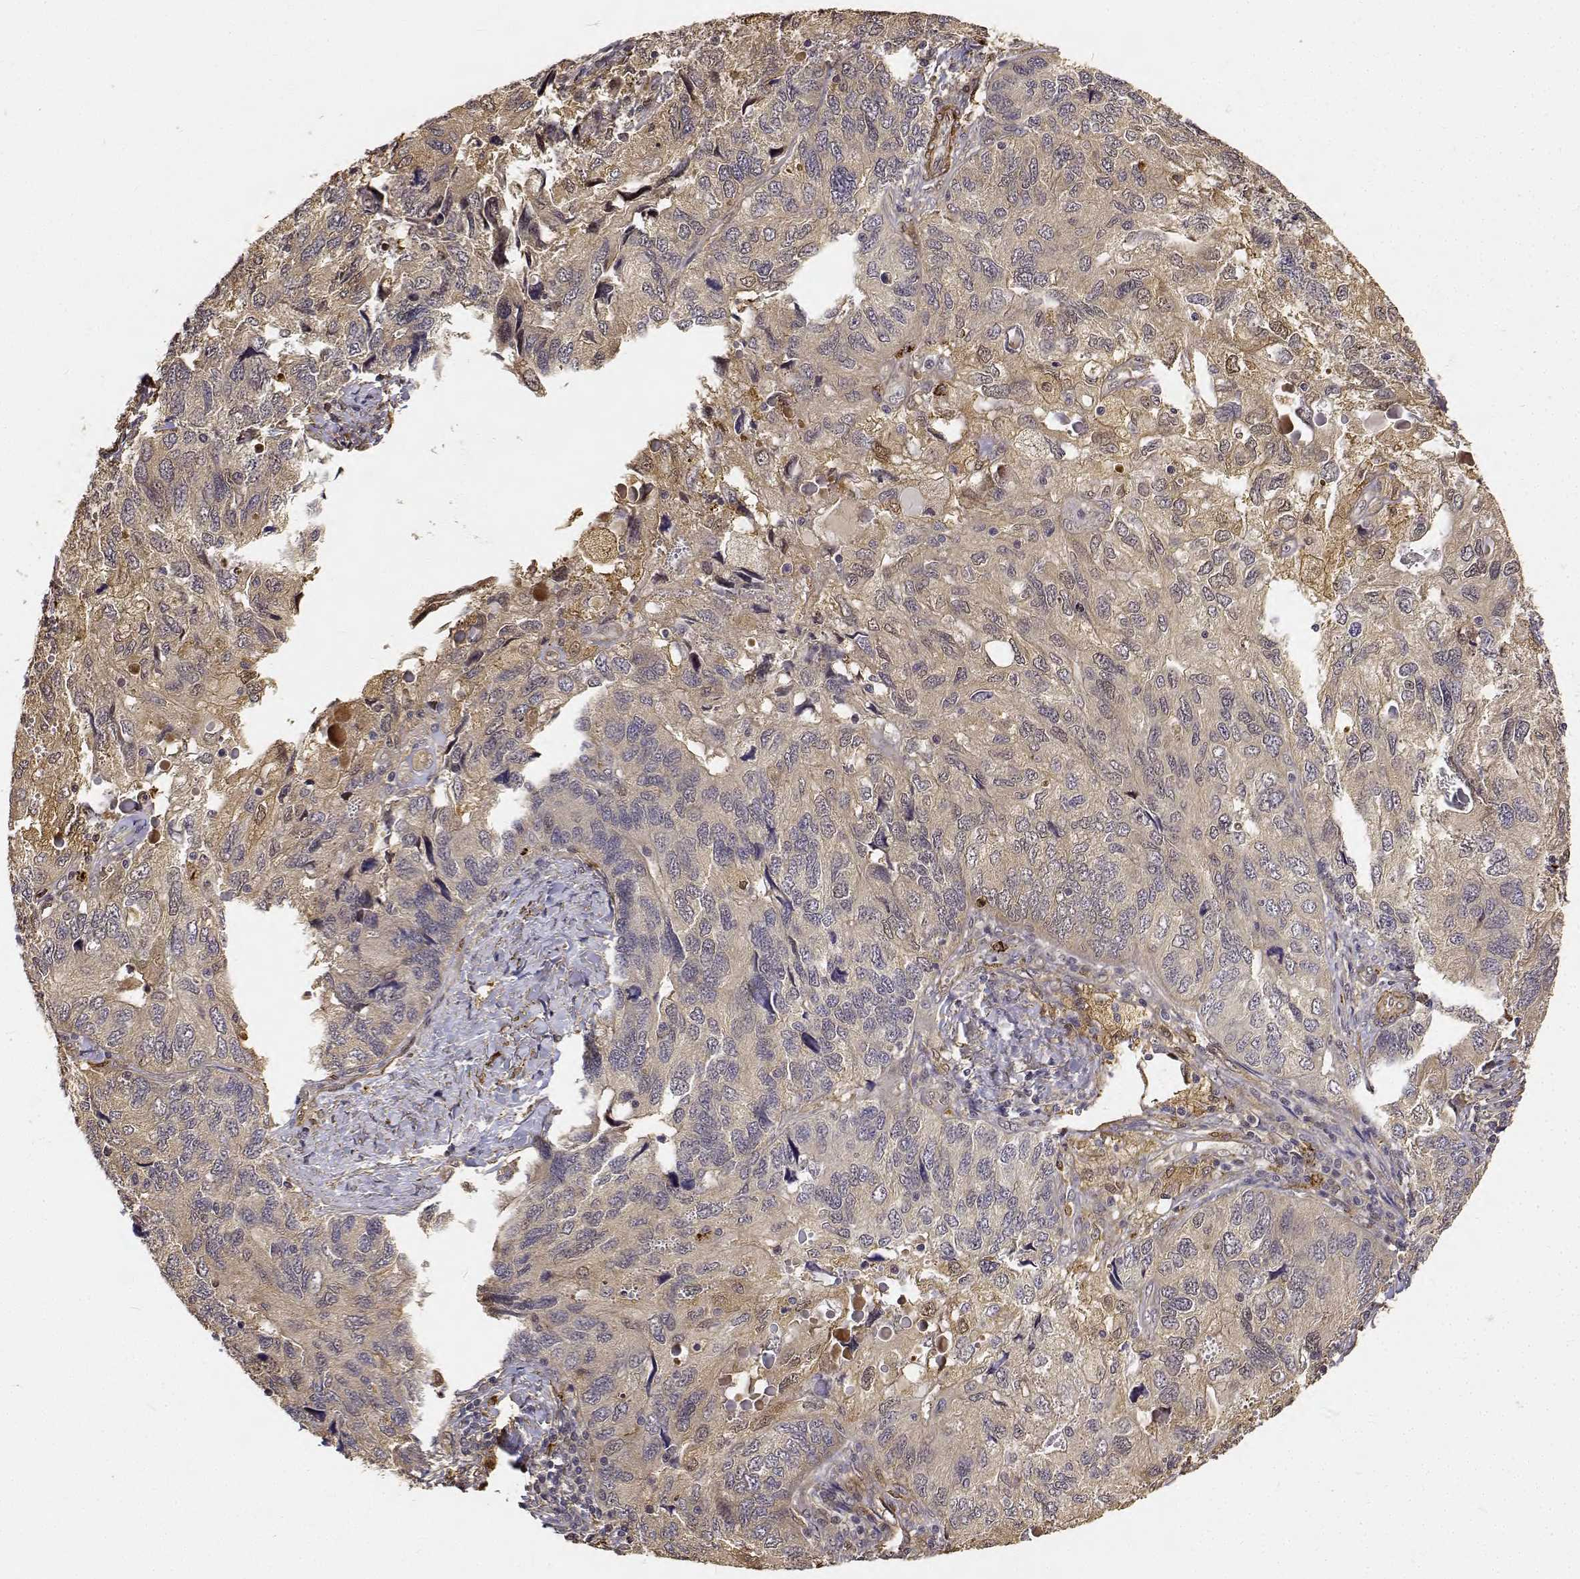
{"staining": {"intensity": "weak", "quantity": ">75%", "location": "cytoplasmic/membranous"}, "tissue": "endometrial cancer", "cell_type": "Tumor cells", "image_type": "cancer", "snomed": [{"axis": "morphology", "description": "Carcinoma, NOS"}, {"axis": "topography", "description": "Uterus"}], "caption": "Endometrial cancer was stained to show a protein in brown. There is low levels of weak cytoplasmic/membranous positivity in about >75% of tumor cells.", "gene": "PCID2", "patient": {"sex": "female", "age": 76}}